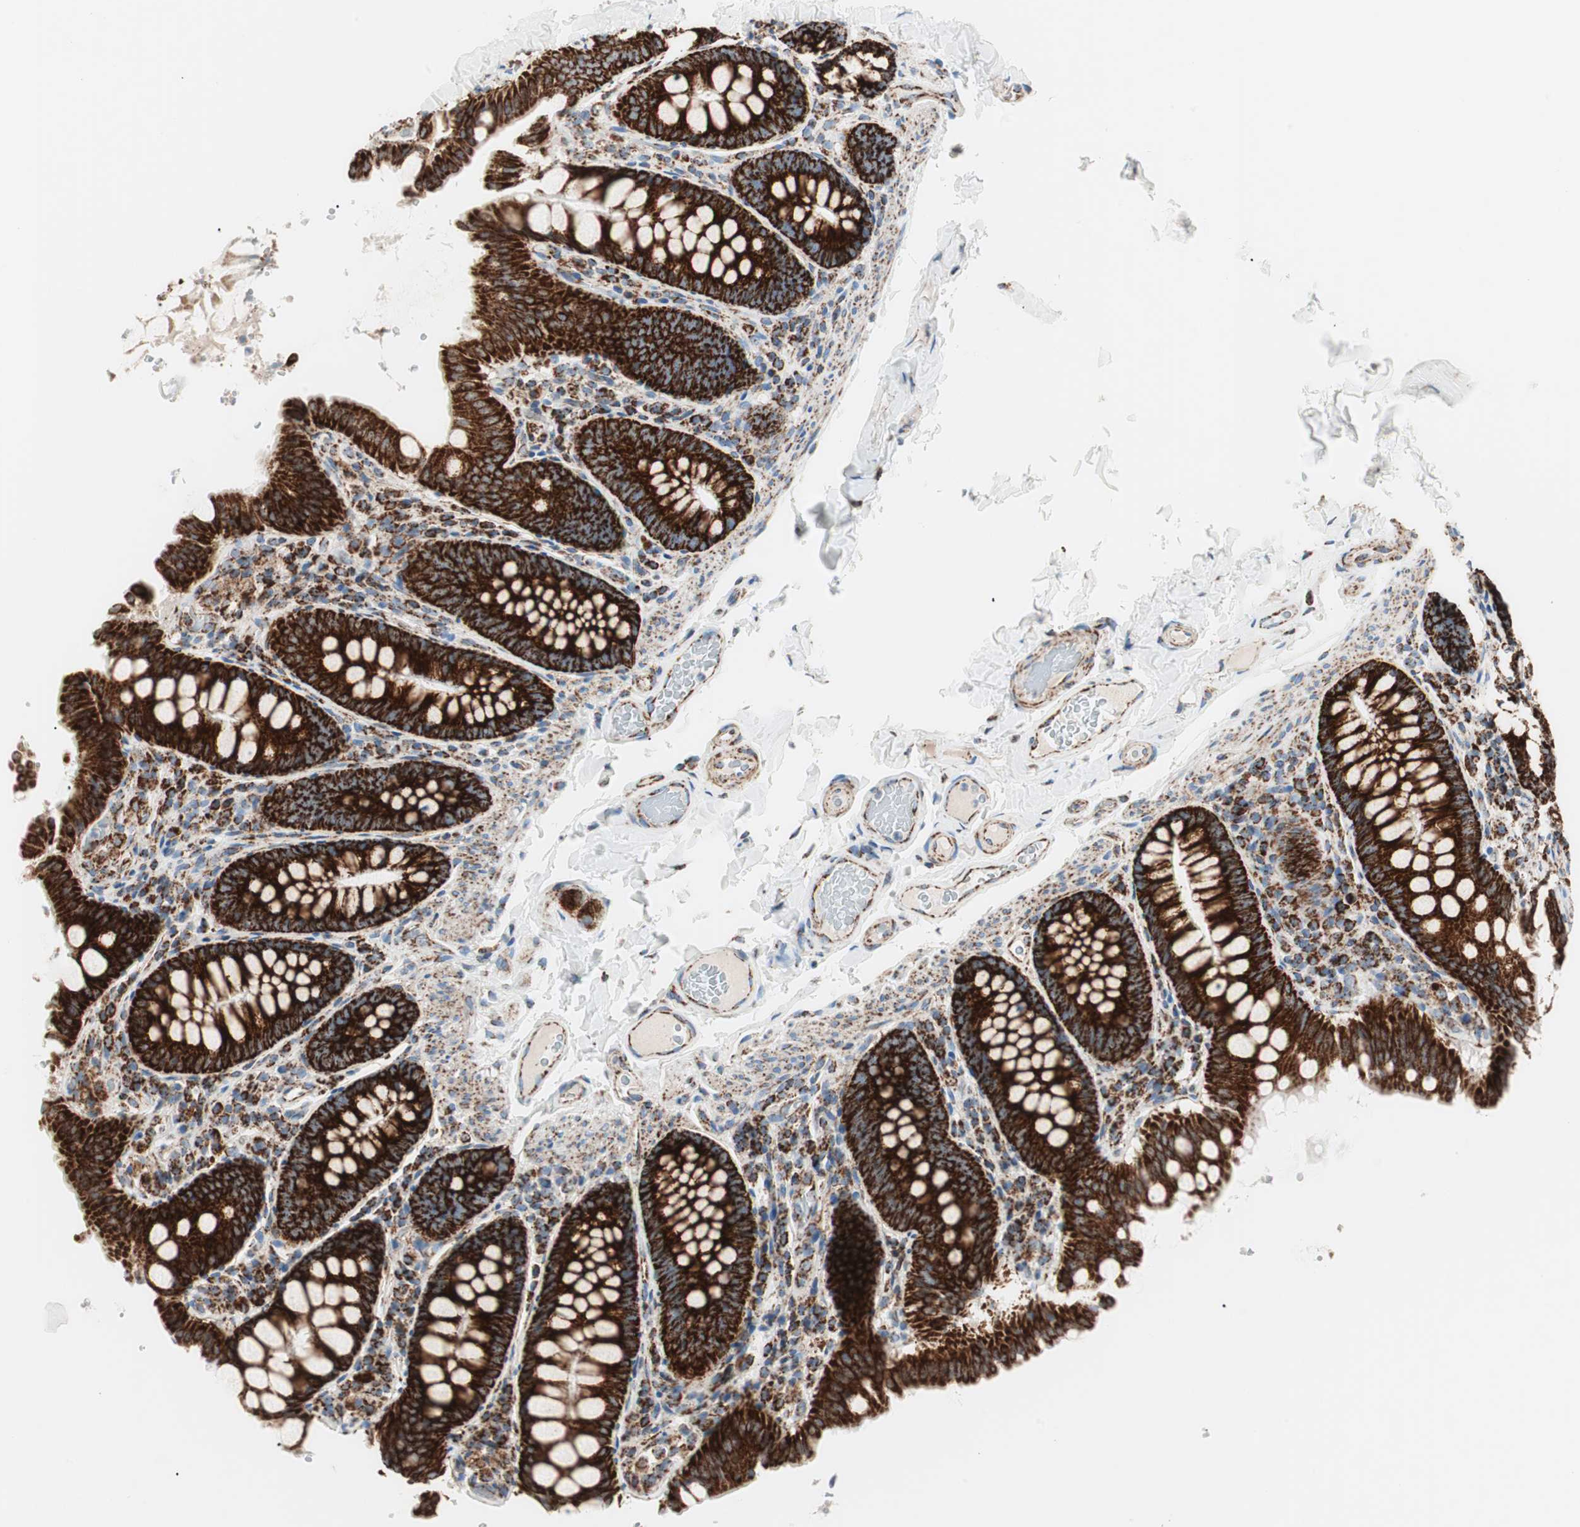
{"staining": {"intensity": "strong", "quantity": ">75%", "location": "cytoplasmic/membranous"}, "tissue": "colon", "cell_type": "Endothelial cells", "image_type": "normal", "snomed": [{"axis": "morphology", "description": "Normal tissue, NOS"}, {"axis": "topography", "description": "Colon"}], "caption": "The histopathology image reveals a brown stain indicating the presence of a protein in the cytoplasmic/membranous of endothelial cells in colon.", "gene": "TOMM20", "patient": {"sex": "female", "age": 61}}